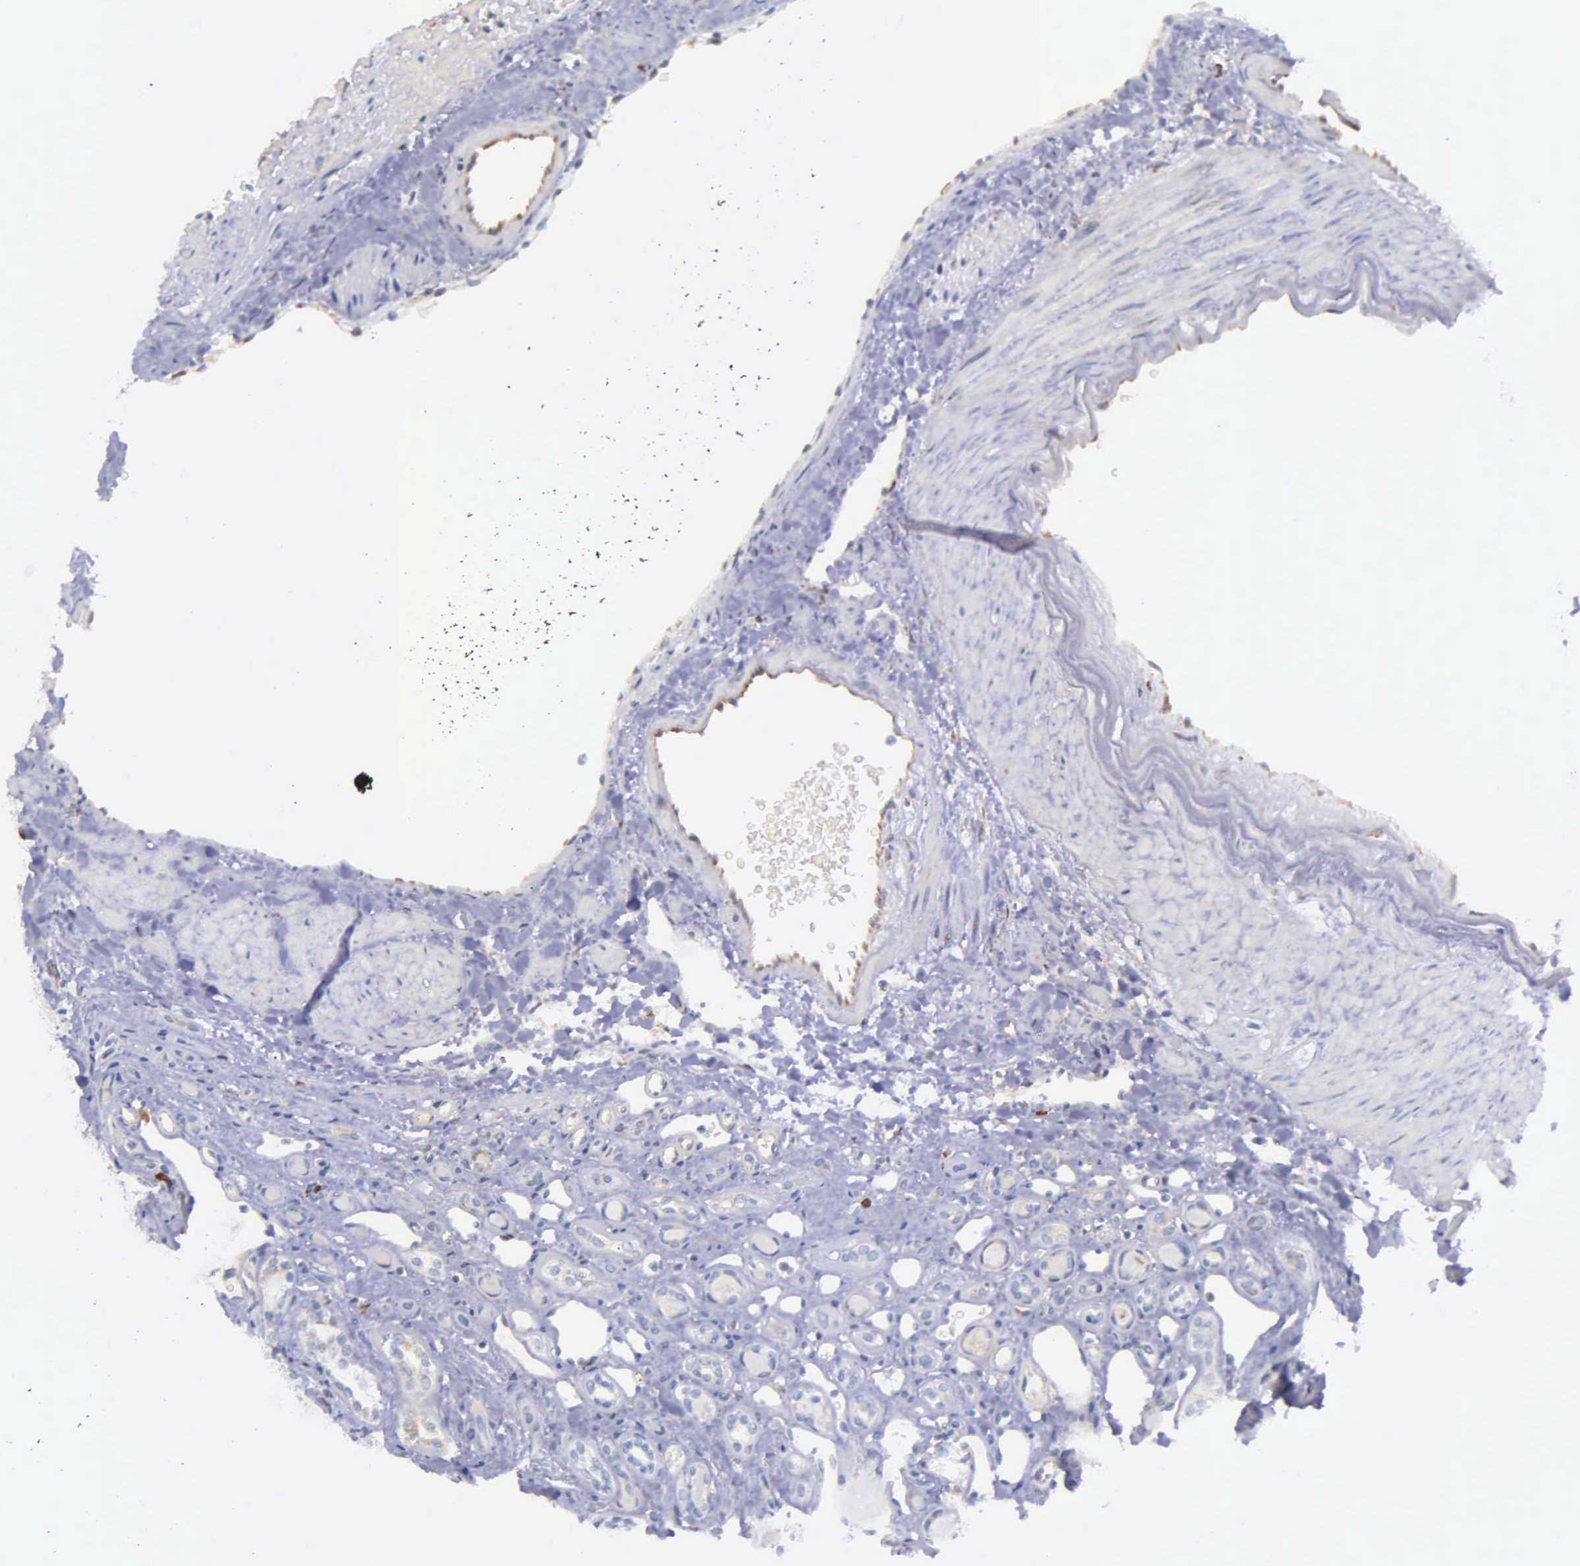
{"staining": {"intensity": "negative", "quantity": "none", "location": "none"}, "tissue": "renal cancer", "cell_type": "Tumor cells", "image_type": "cancer", "snomed": [{"axis": "morphology", "description": "Adenocarcinoma, NOS"}, {"axis": "topography", "description": "Kidney"}], "caption": "IHC photomicrograph of renal adenocarcinoma stained for a protein (brown), which shows no positivity in tumor cells.", "gene": "ZC3H12B", "patient": {"sex": "female", "age": 60}}